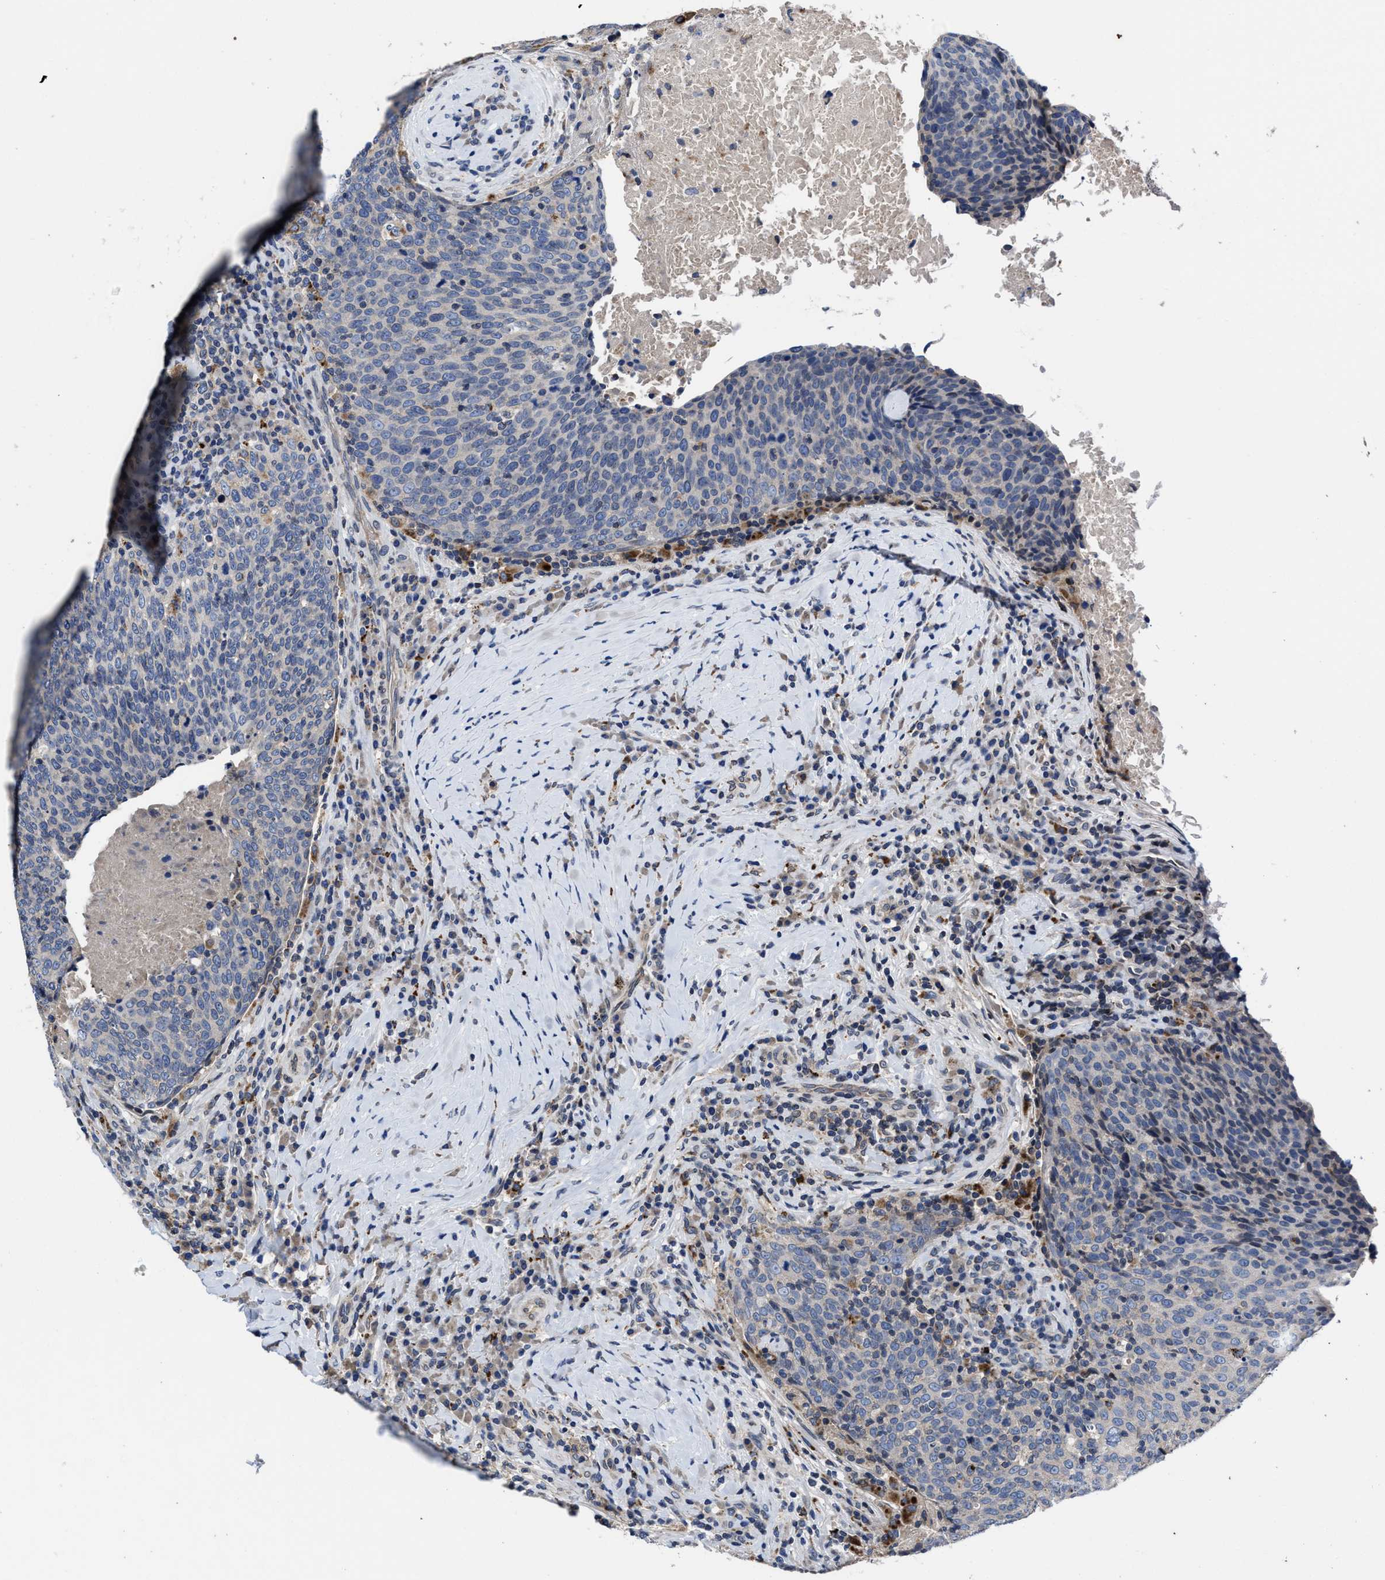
{"staining": {"intensity": "negative", "quantity": "none", "location": "none"}, "tissue": "head and neck cancer", "cell_type": "Tumor cells", "image_type": "cancer", "snomed": [{"axis": "morphology", "description": "Squamous cell carcinoma, NOS"}, {"axis": "morphology", "description": "Squamous cell carcinoma, metastatic, NOS"}, {"axis": "topography", "description": "Lymph node"}, {"axis": "topography", "description": "Head-Neck"}], "caption": "IHC photomicrograph of human squamous cell carcinoma (head and neck) stained for a protein (brown), which shows no staining in tumor cells. (Stains: DAB IHC with hematoxylin counter stain, Microscopy: brightfield microscopy at high magnification).", "gene": "CACNA1D", "patient": {"sex": "male", "age": 62}}